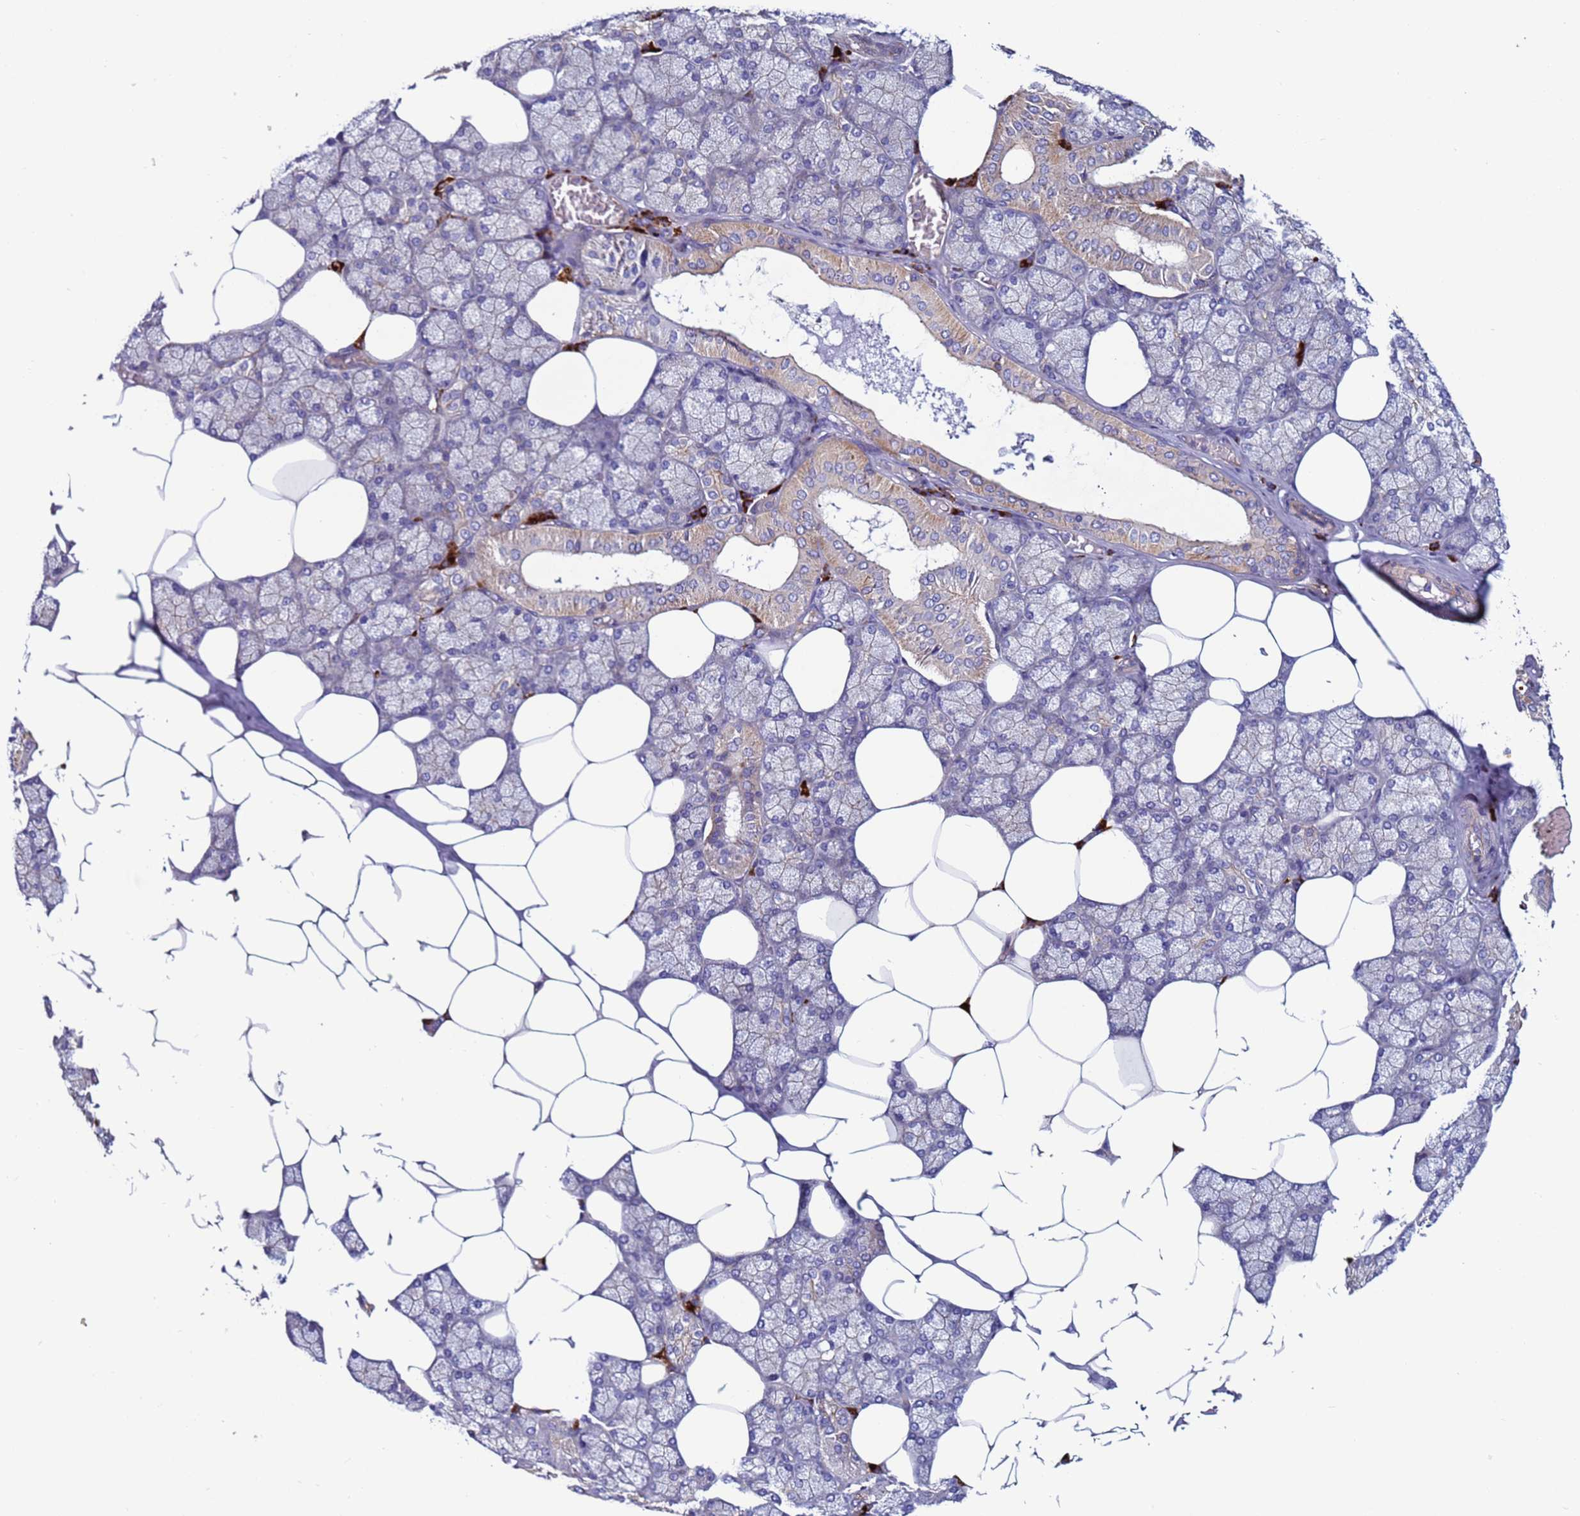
{"staining": {"intensity": "moderate", "quantity": "<25%", "location": "cytoplasmic/membranous"}, "tissue": "salivary gland", "cell_type": "Glandular cells", "image_type": "normal", "snomed": [{"axis": "morphology", "description": "Normal tissue, NOS"}, {"axis": "topography", "description": "Salivary gland"}], "caption": "This image exhibits immunohistochemistry (IHC) staining of unremarkable salivary gland, with low moderate cytoplasmic/membranous positivity in approximately <25% of glandular cells.", "gene": "EFCAB8", "patient": {"sex": "male", "age": 62}}